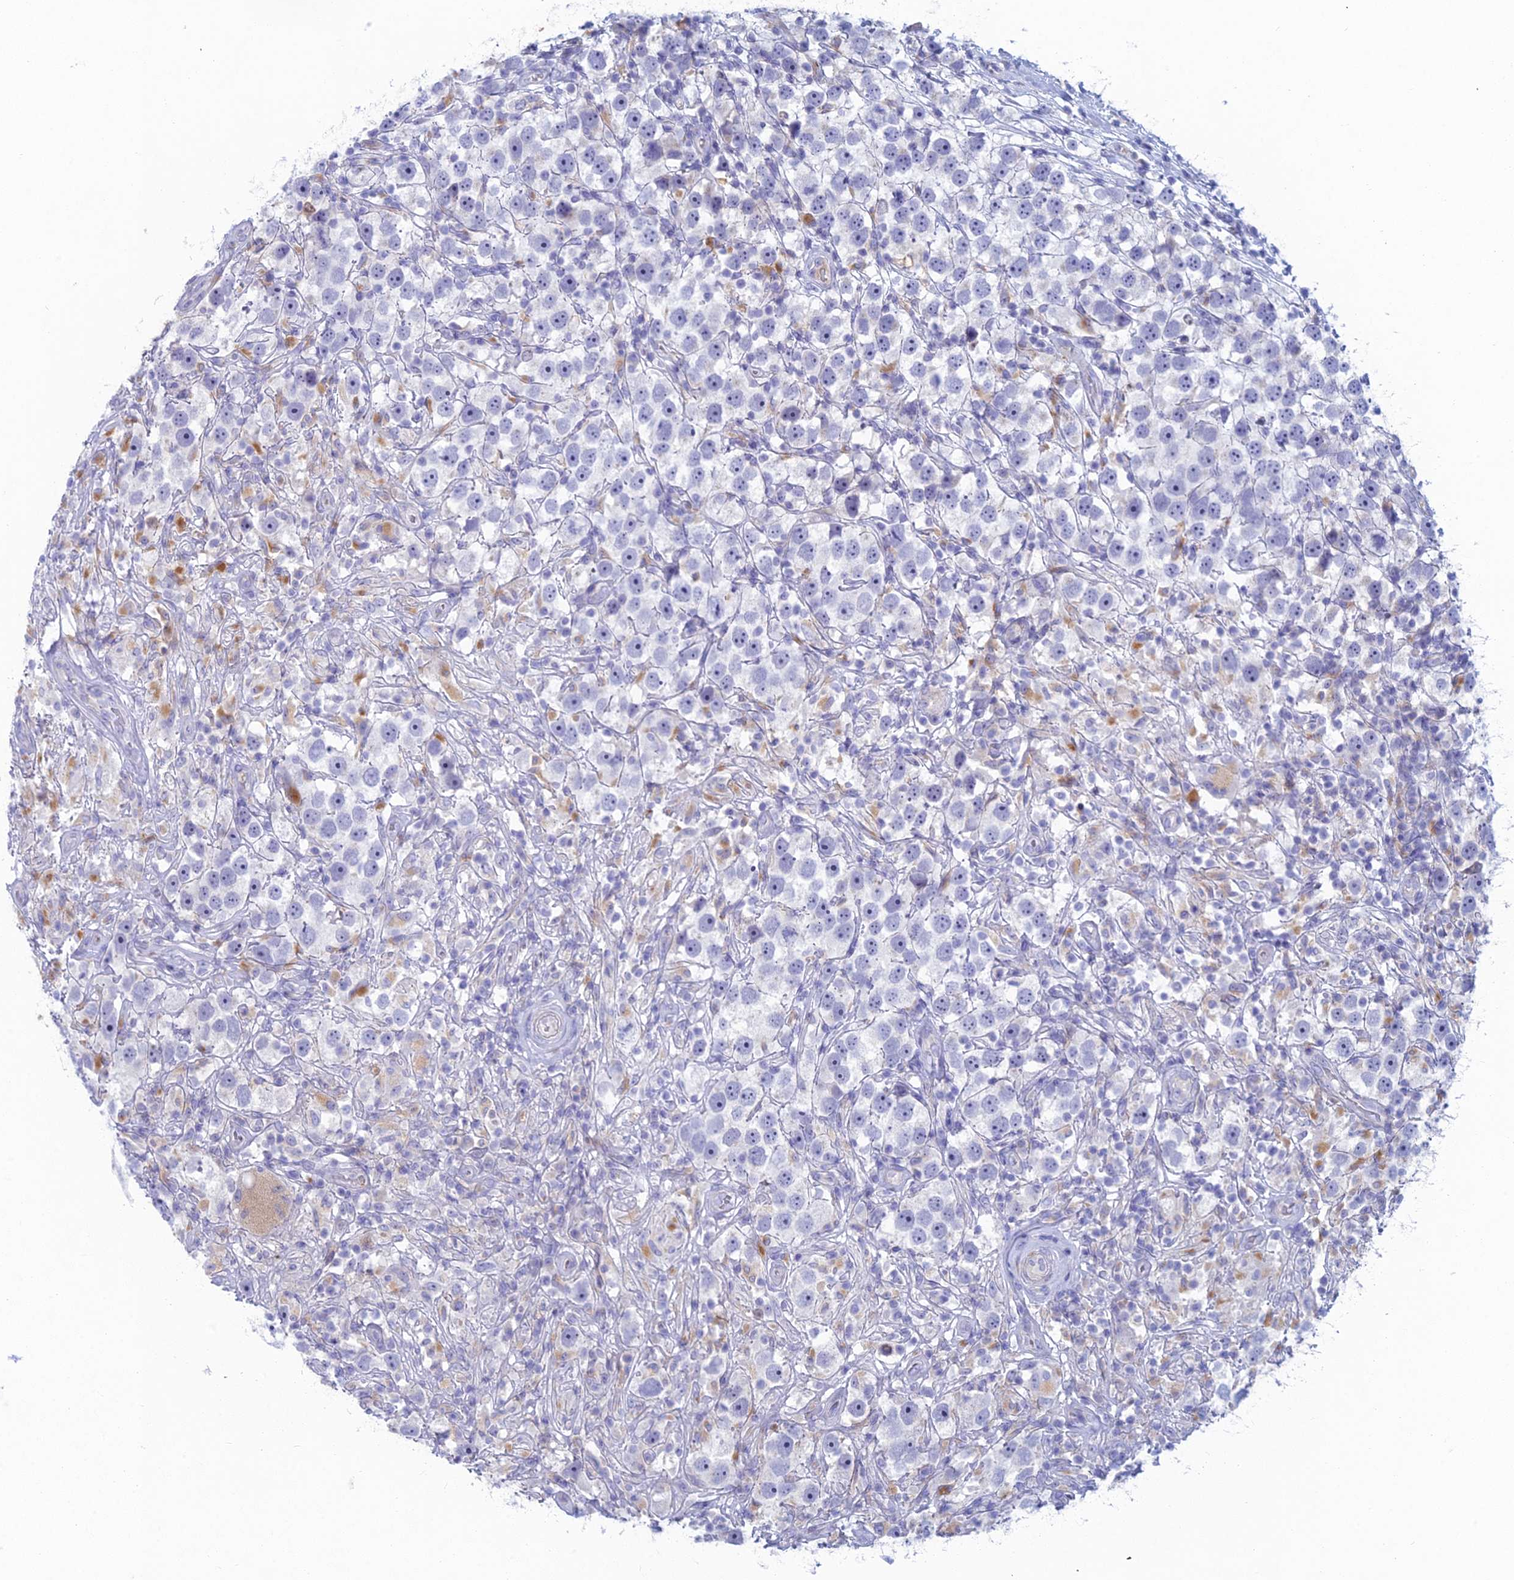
{"staining": {"intensity": "negative", "quantity": "none", "location": "none"}, "tissue": "testis cancer", "cell_type": "Tumor cells", "image_type": "cancer", "snomed": [{"axis": "morphology", "description": "Seminoma, NOS"}, {"axis": "topography", "description": "Testis"}], "caption": "Immunohistochemistry (IHC) of human testis seminoma shows no staining in tumor cells.", "gene": "FERD3L", "patient": {"sex": "male", "age": 49}}